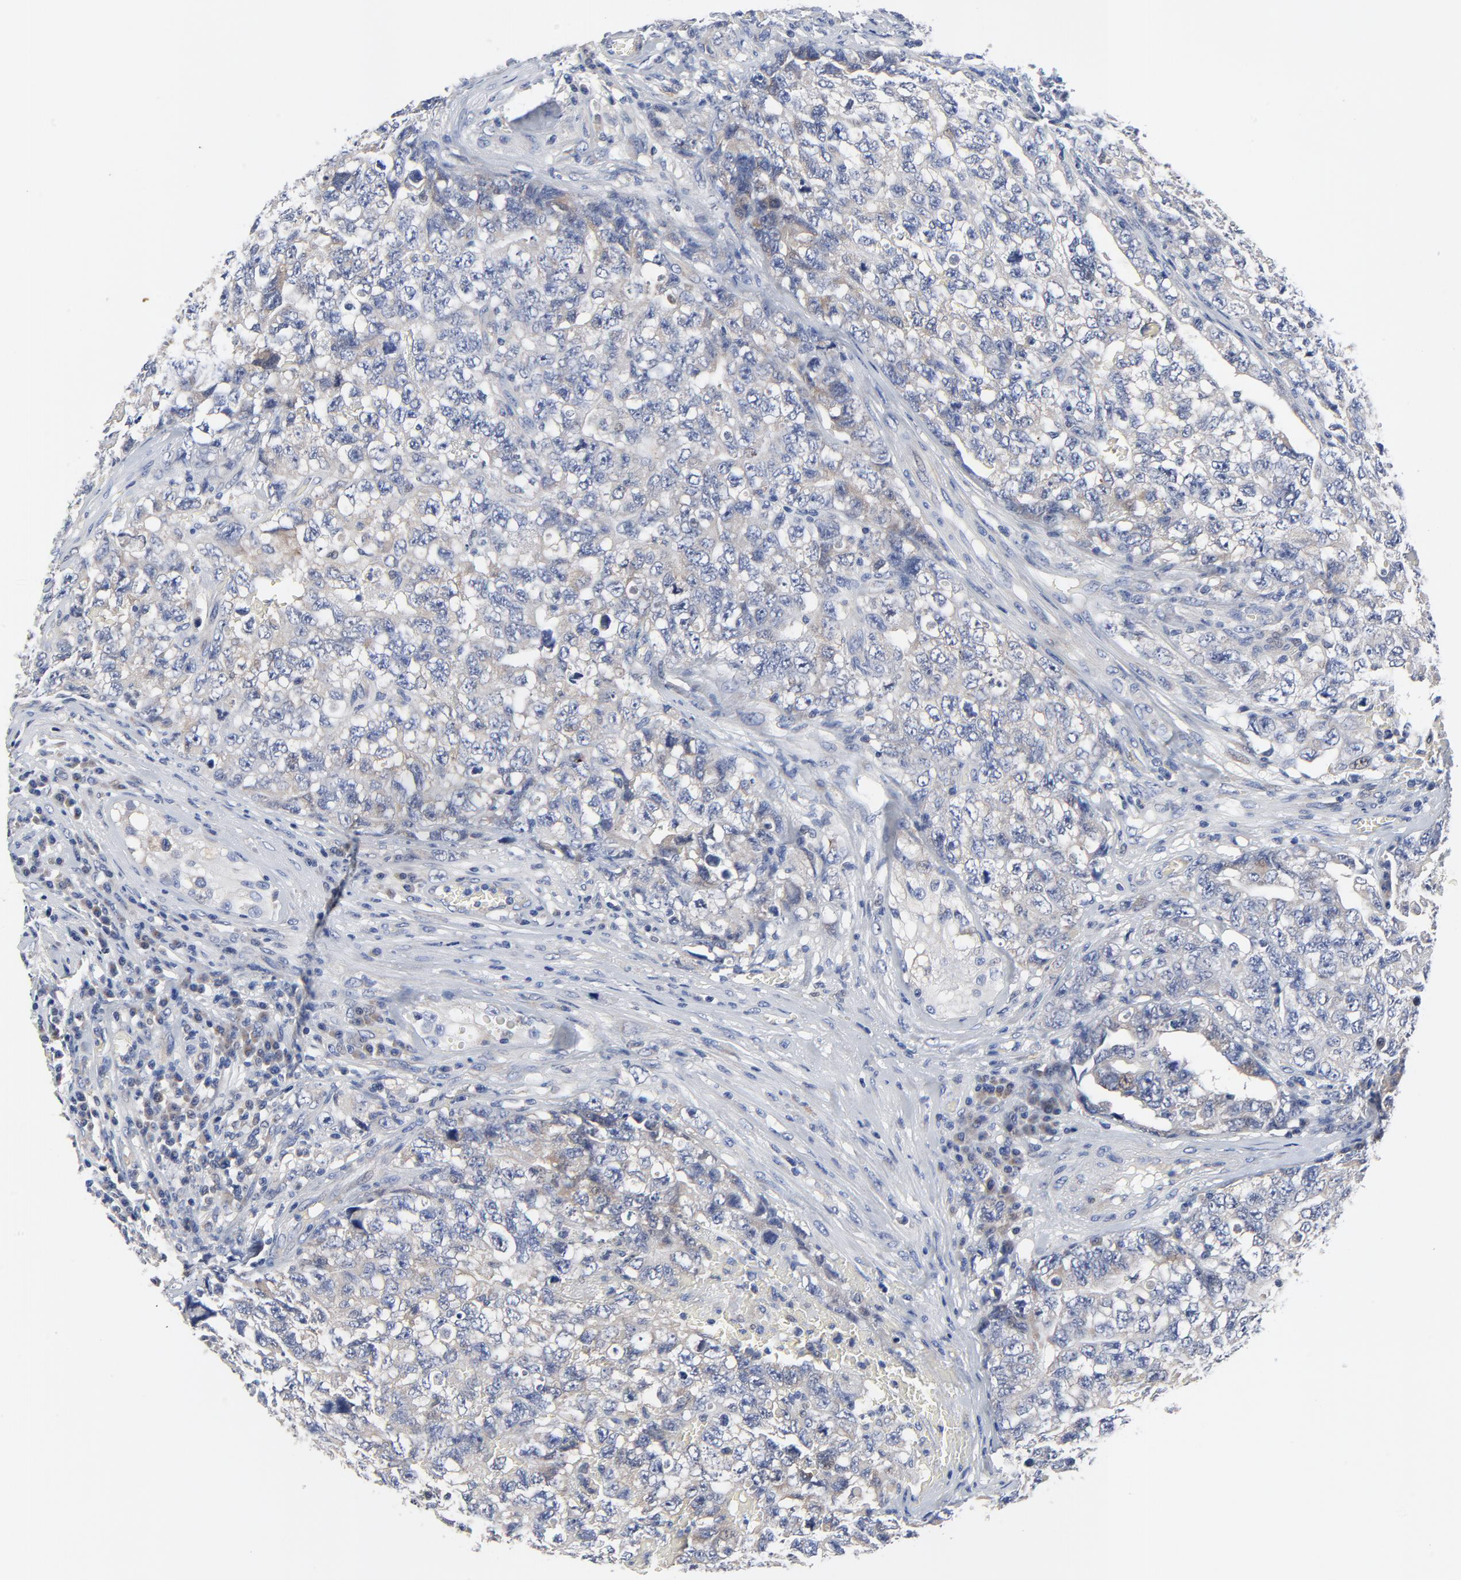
{"staining": {"intensity": "weak", "quantity": "<25%", "location": "cytoplasmic/membranous"}, "tissue": "testis cancer", "cell_type": "Tumor cells", "image_type": "cancer", "snomed": [{"axis": "morphology", "description": "Carcinoma, Embryonal, NOS"}, {"axis": "topography", "description": "Testis"}], "caption": "Testis cancer (embryonal carcinoma) was stained to show a protein in brown. There is no significant positivity in tumor cells. (DAB immunohistochemistry (IHC) with hematoxylin counter stain).", "gene": "VAV2", "patient": {"sex": "male", "age": 31}}